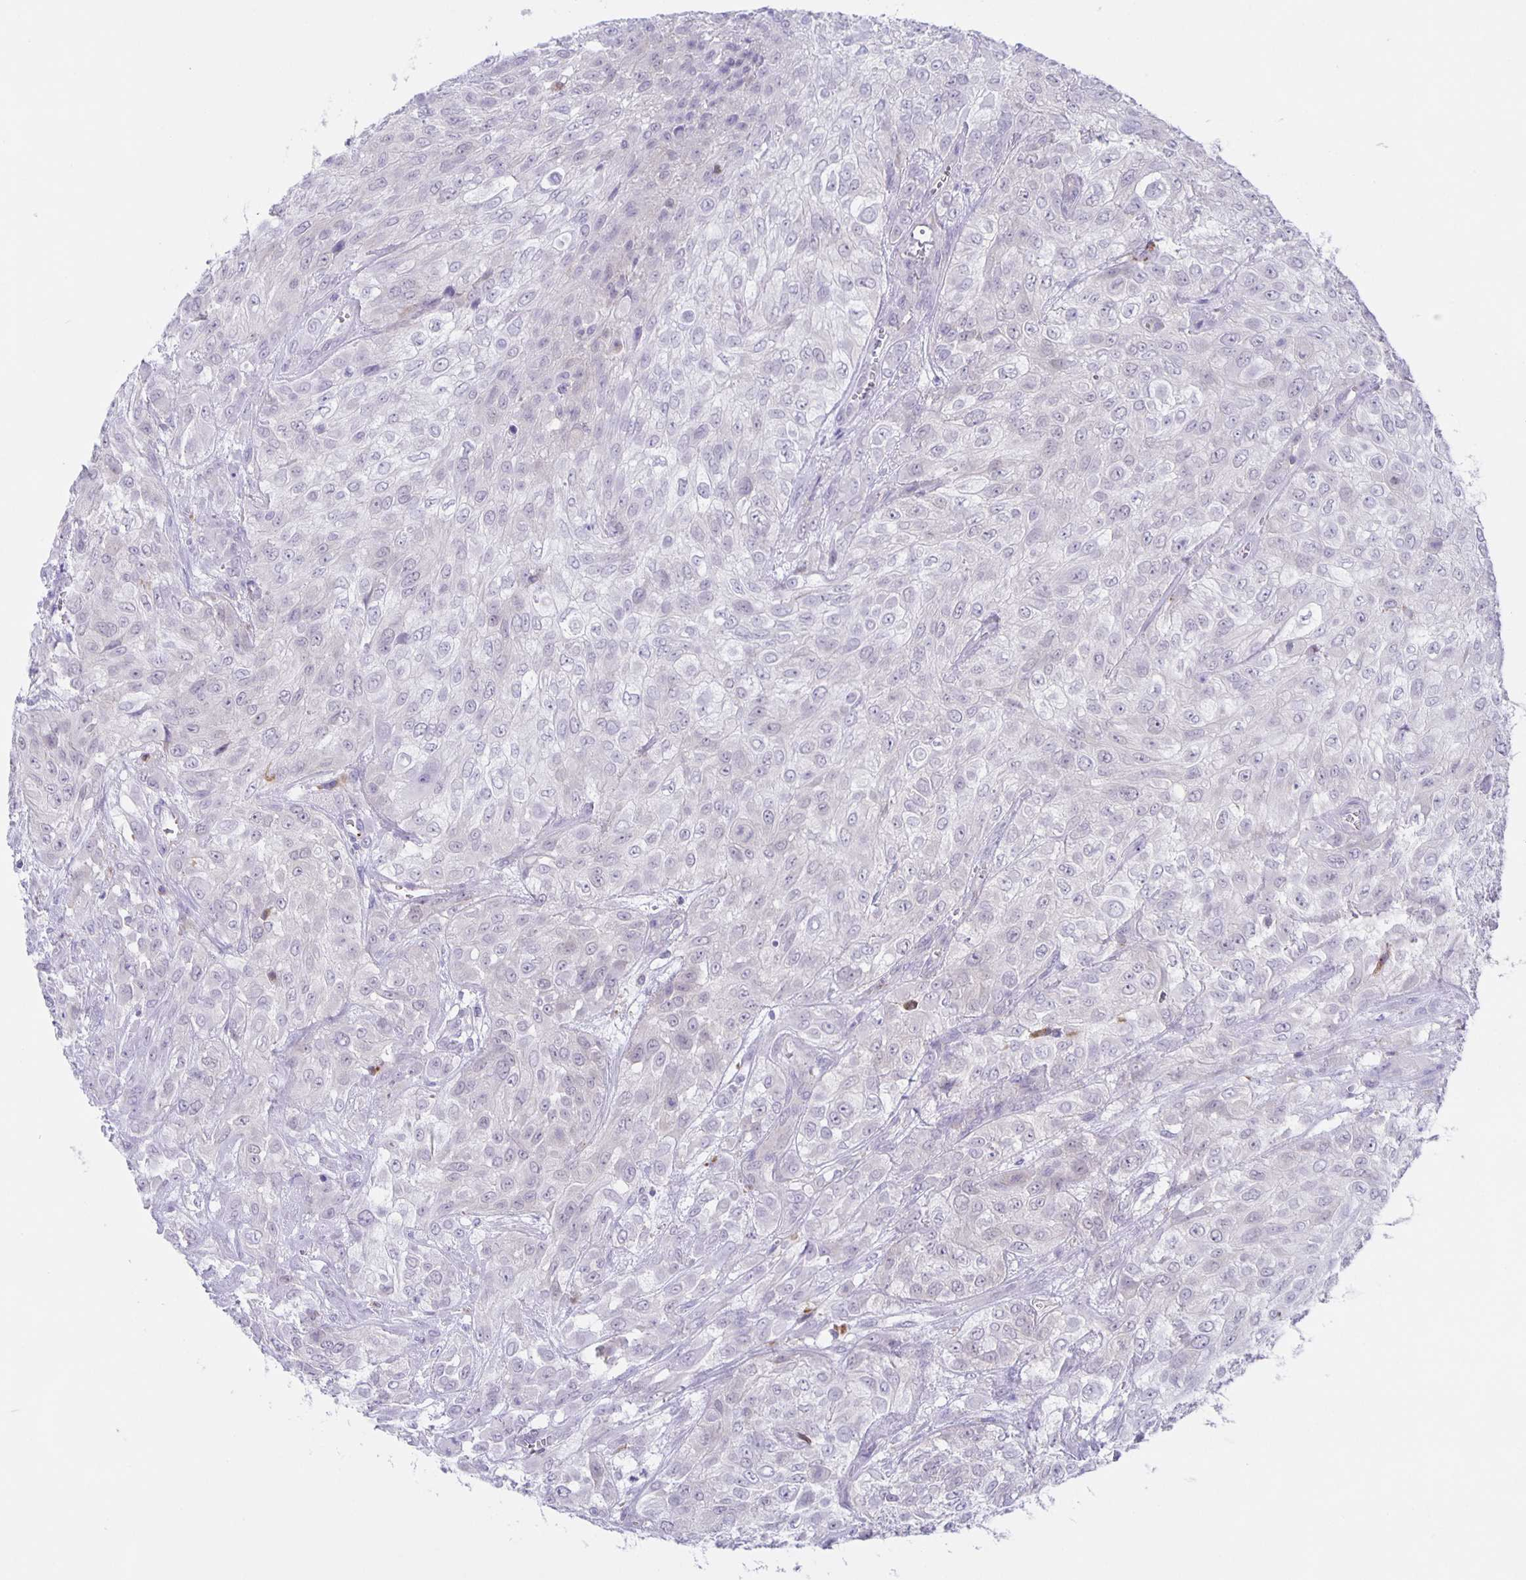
{"staining": {"intensity": "negative", "quantity": "none", "location": "none"}, "tissue": "urothelial cancer", "cell_type": "Tumor cells", "image_type": "cancer", "snomed": [{"axis": "morphology", "description": "Urothelial carcinoma, High grade"}, {"axis": "topography", "description": "Urinary bladder"}], "caption": "DAB immunohistochemical staining of human urothelial cancer shows no significant expression in tumor cells.", "gene": "LIPA", "patient": {"sex": "male", "age": 57}}